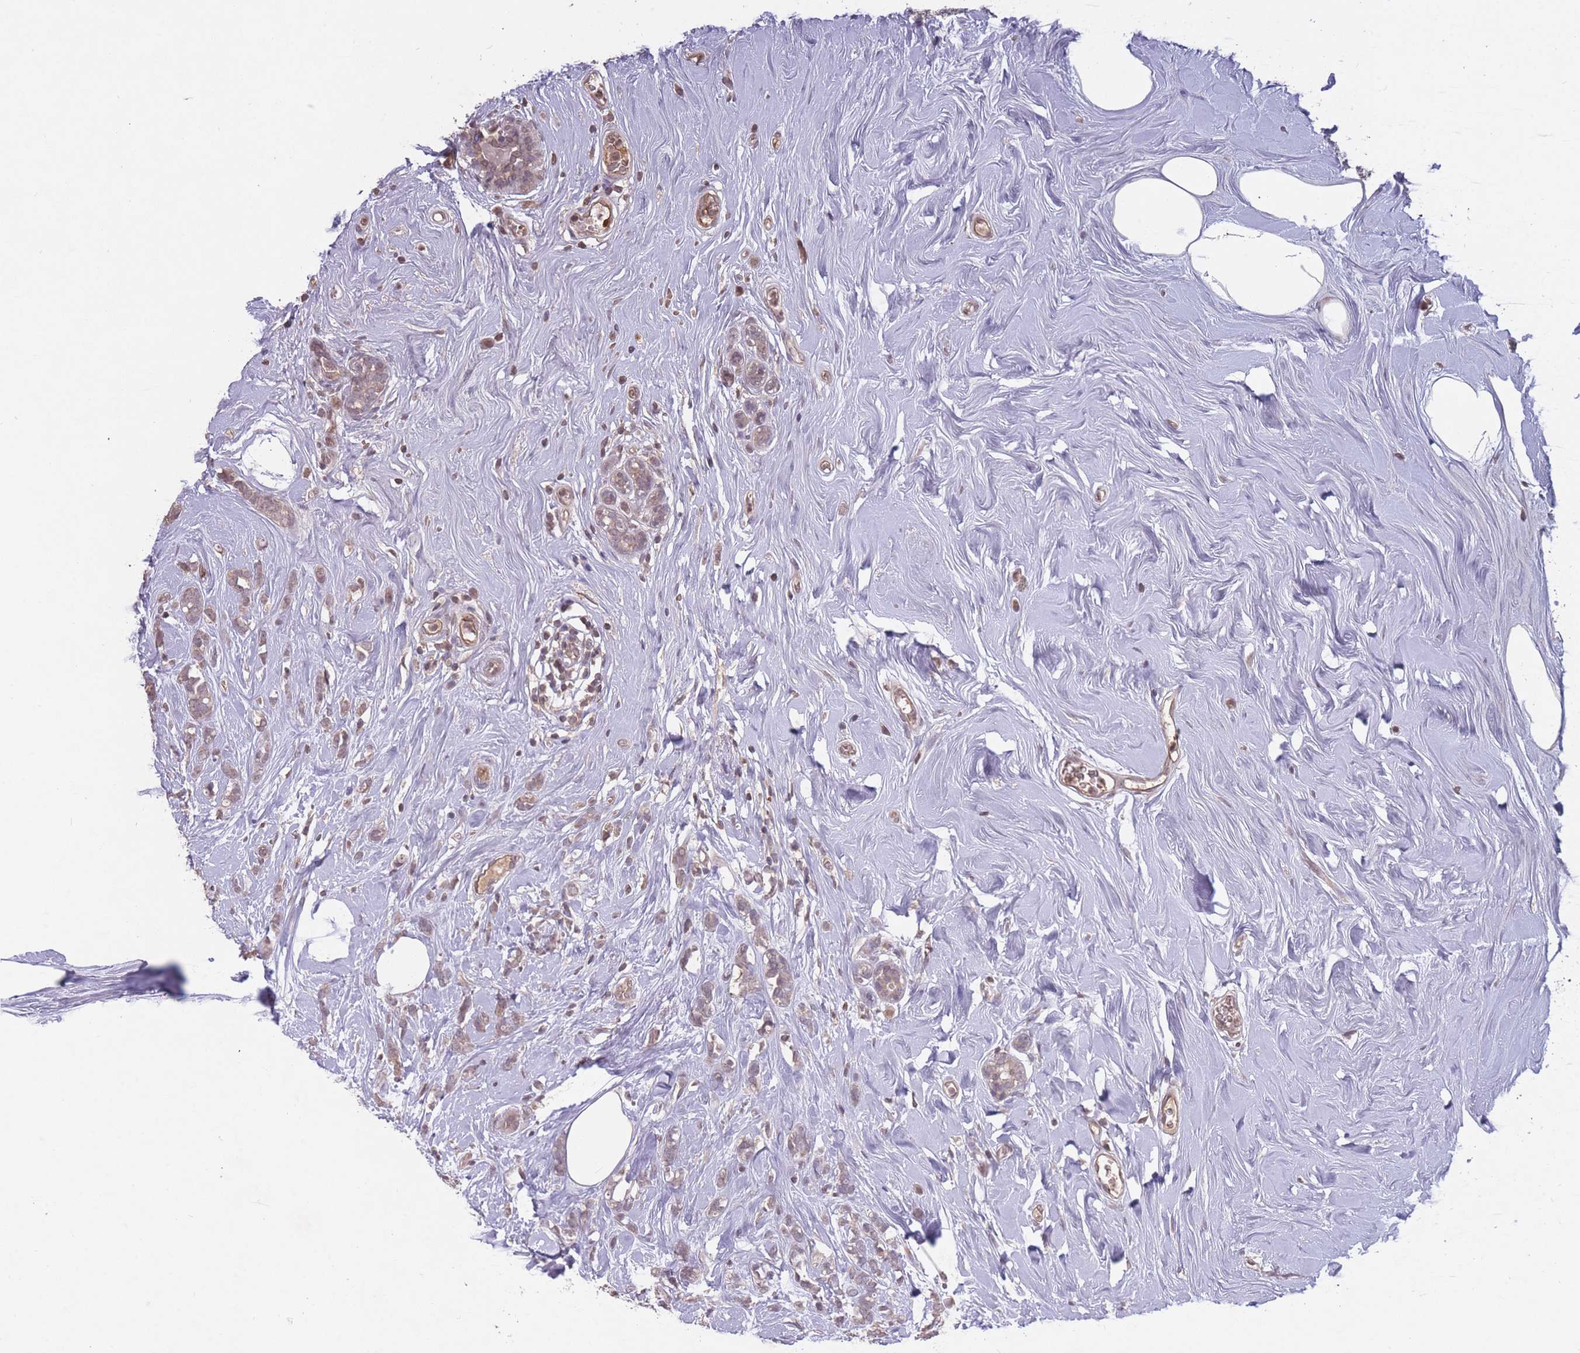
{"staining": {"intensity": "weak", "quantity": "25%-75%", "location": "cytoplasmic/membranous"}, "tissue": "breast cancer", "cell_type": "Tumor cells", "image_type": "cancer", "snomed": [{"axis": "morphology", "description": "Lobular carcinoma"}, {"axis": "topography", "description": "Breast"}], "caption": "IHC of lobular carcinoma (breast) demonstrates low levels of weak cytoplasmic/membranous expression in about 25%-75% of tumor cells. (DAB (3,3'-diaminobenzidine) IHC, brown staining for protein, blue staining for nuclei).", "gene": "ADCYAP1R1", "patient": {"sex": "female", "age": 58}}